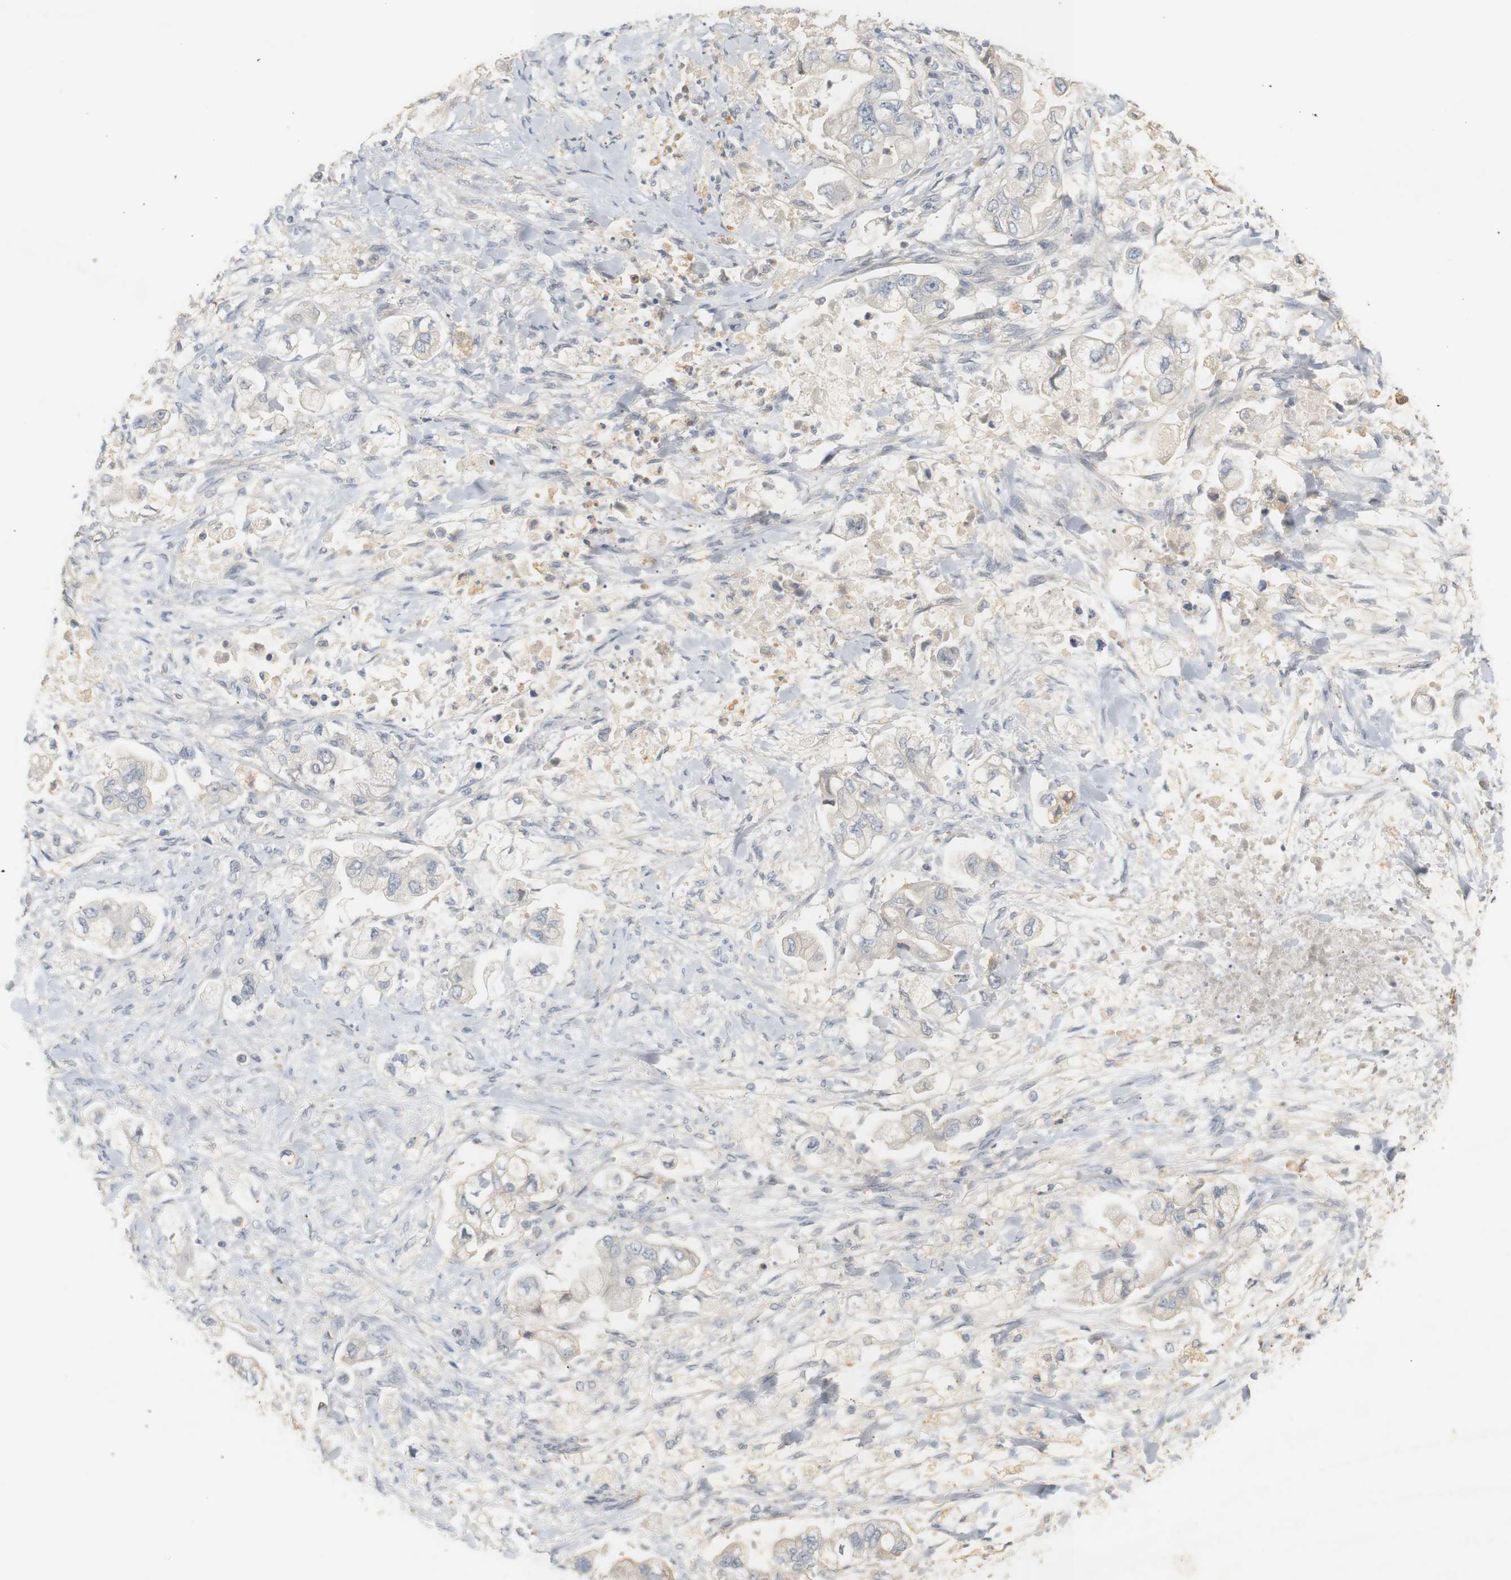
{"staining": {"intensity": "weak", "quantity": "<25%", "location": "cytoplasmic/membranous"}, "tissue": "stomach cancer", "cell_type": "Tumor cells", "image_type": "cancer", "snomed": [{"axis": "morphology", "description": "Normal tissue, NOS"}, {"axis": "morphology", "description": "Adenocarcinoma, NOS"}, {"axis": "topography", "description": "Stomach"}], "caption": "Protein analysis of stomach adenocarcinoma reveals no significant staining in tumor cells. (Brightfield microscopy of DAB immunohistochemistry (IHC) at high magnification).", "gene": "RTN3", "patient": {"sex": "male", "age": 62}}